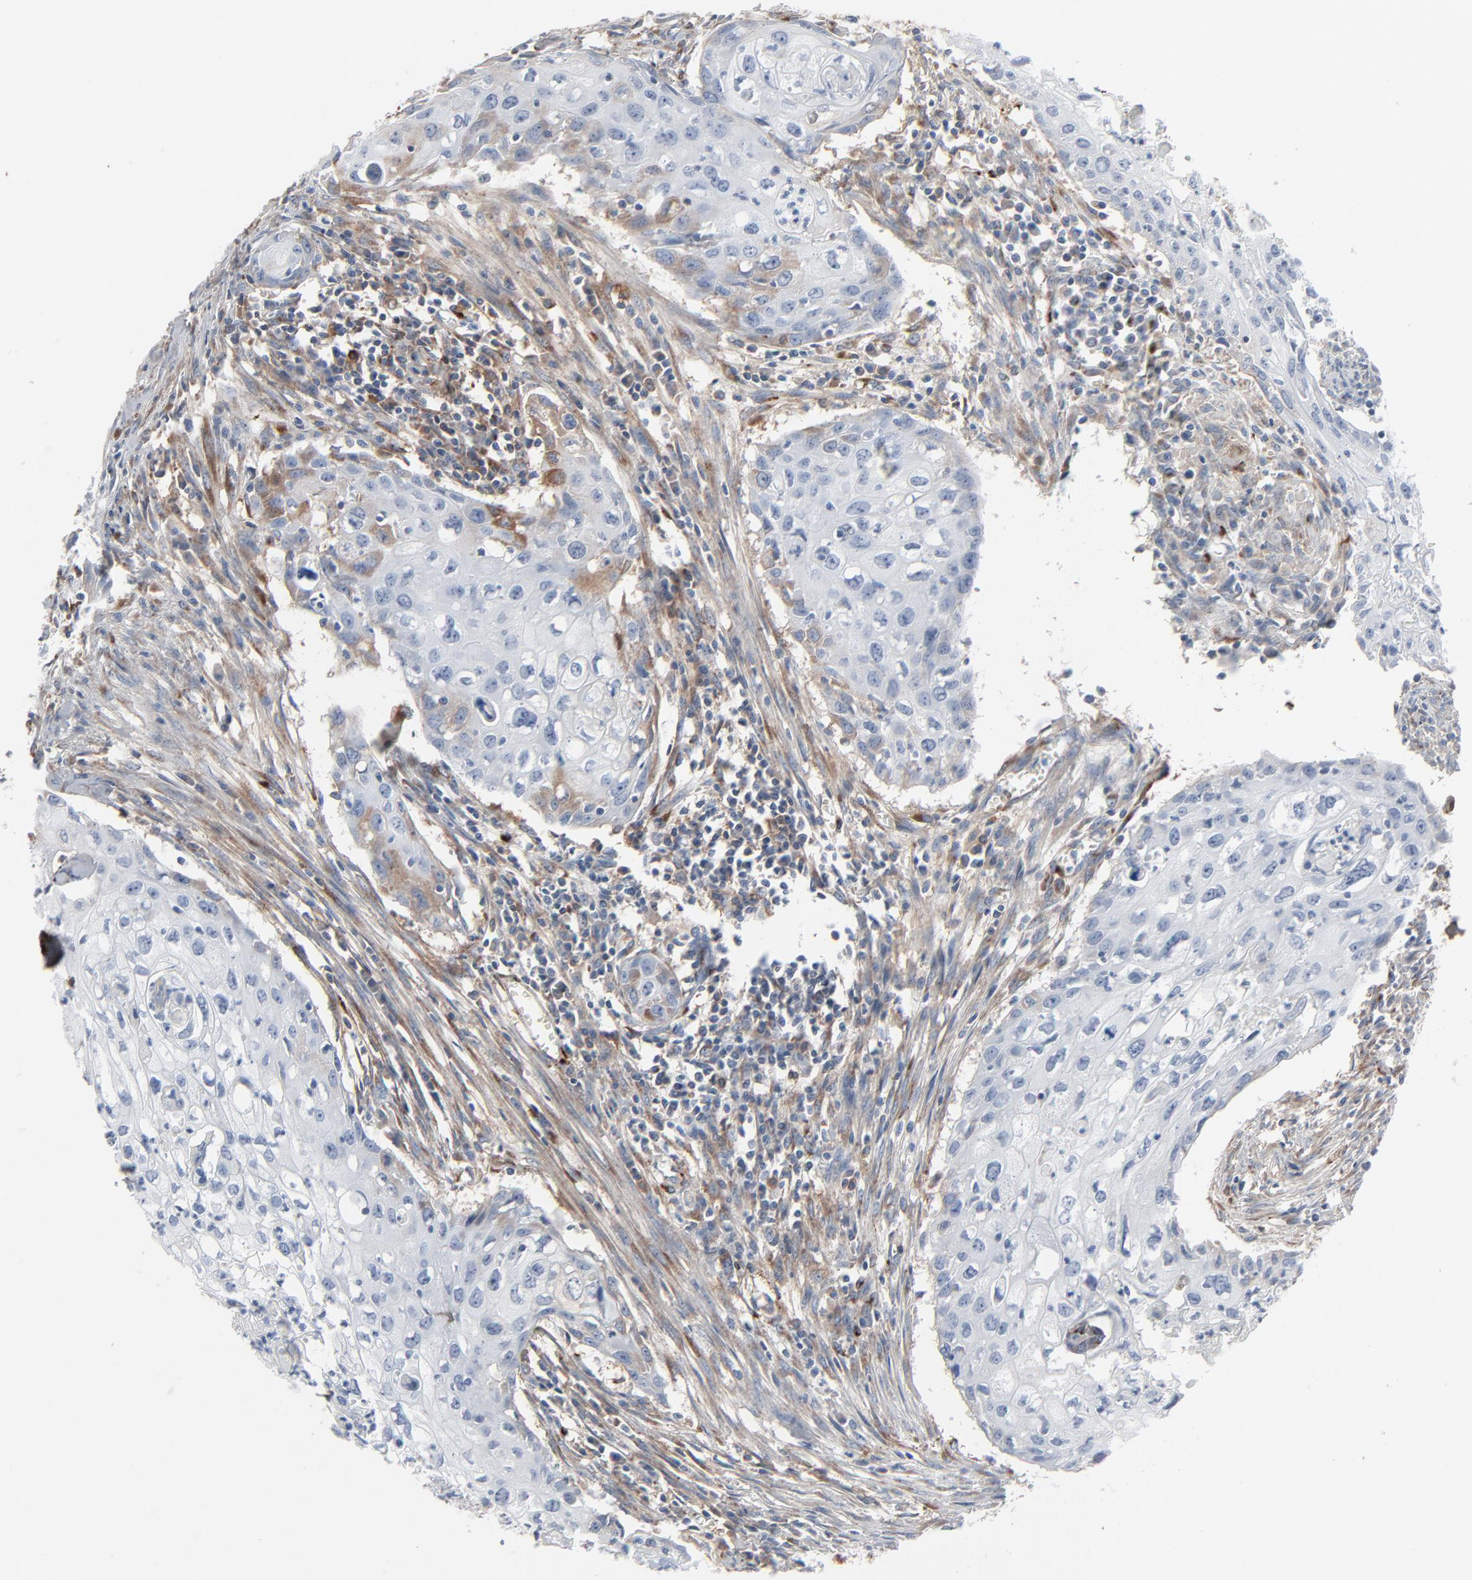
{"staining": {"intensity": "negative", "quantity": "none", "location": "none"}, "tissue": "urothelial cancer", "cell_type": "Tumor cells", "image_type": "cancer", "snomed": [{"axis": "morphology", "description": "Urothelial carcinoma, High grade"}, {"axis": "topography", "description": "Urinary bladder"}], "caption": "High magnification brightfield microscopy of high-grade urothelial carcinoma stained with DAB (brown) and counterstained with hematoxylin (blue): tumor cells show no significant staining. Brightfield microscopy of immunohistochemistry (IHC) stained with DAB (3,3'-diaminobenzidine) (brown) and hematoxylin (blue), captured at high magnification.", "gene": "BGN", "patient": {"sex": "male", "age": 54}}